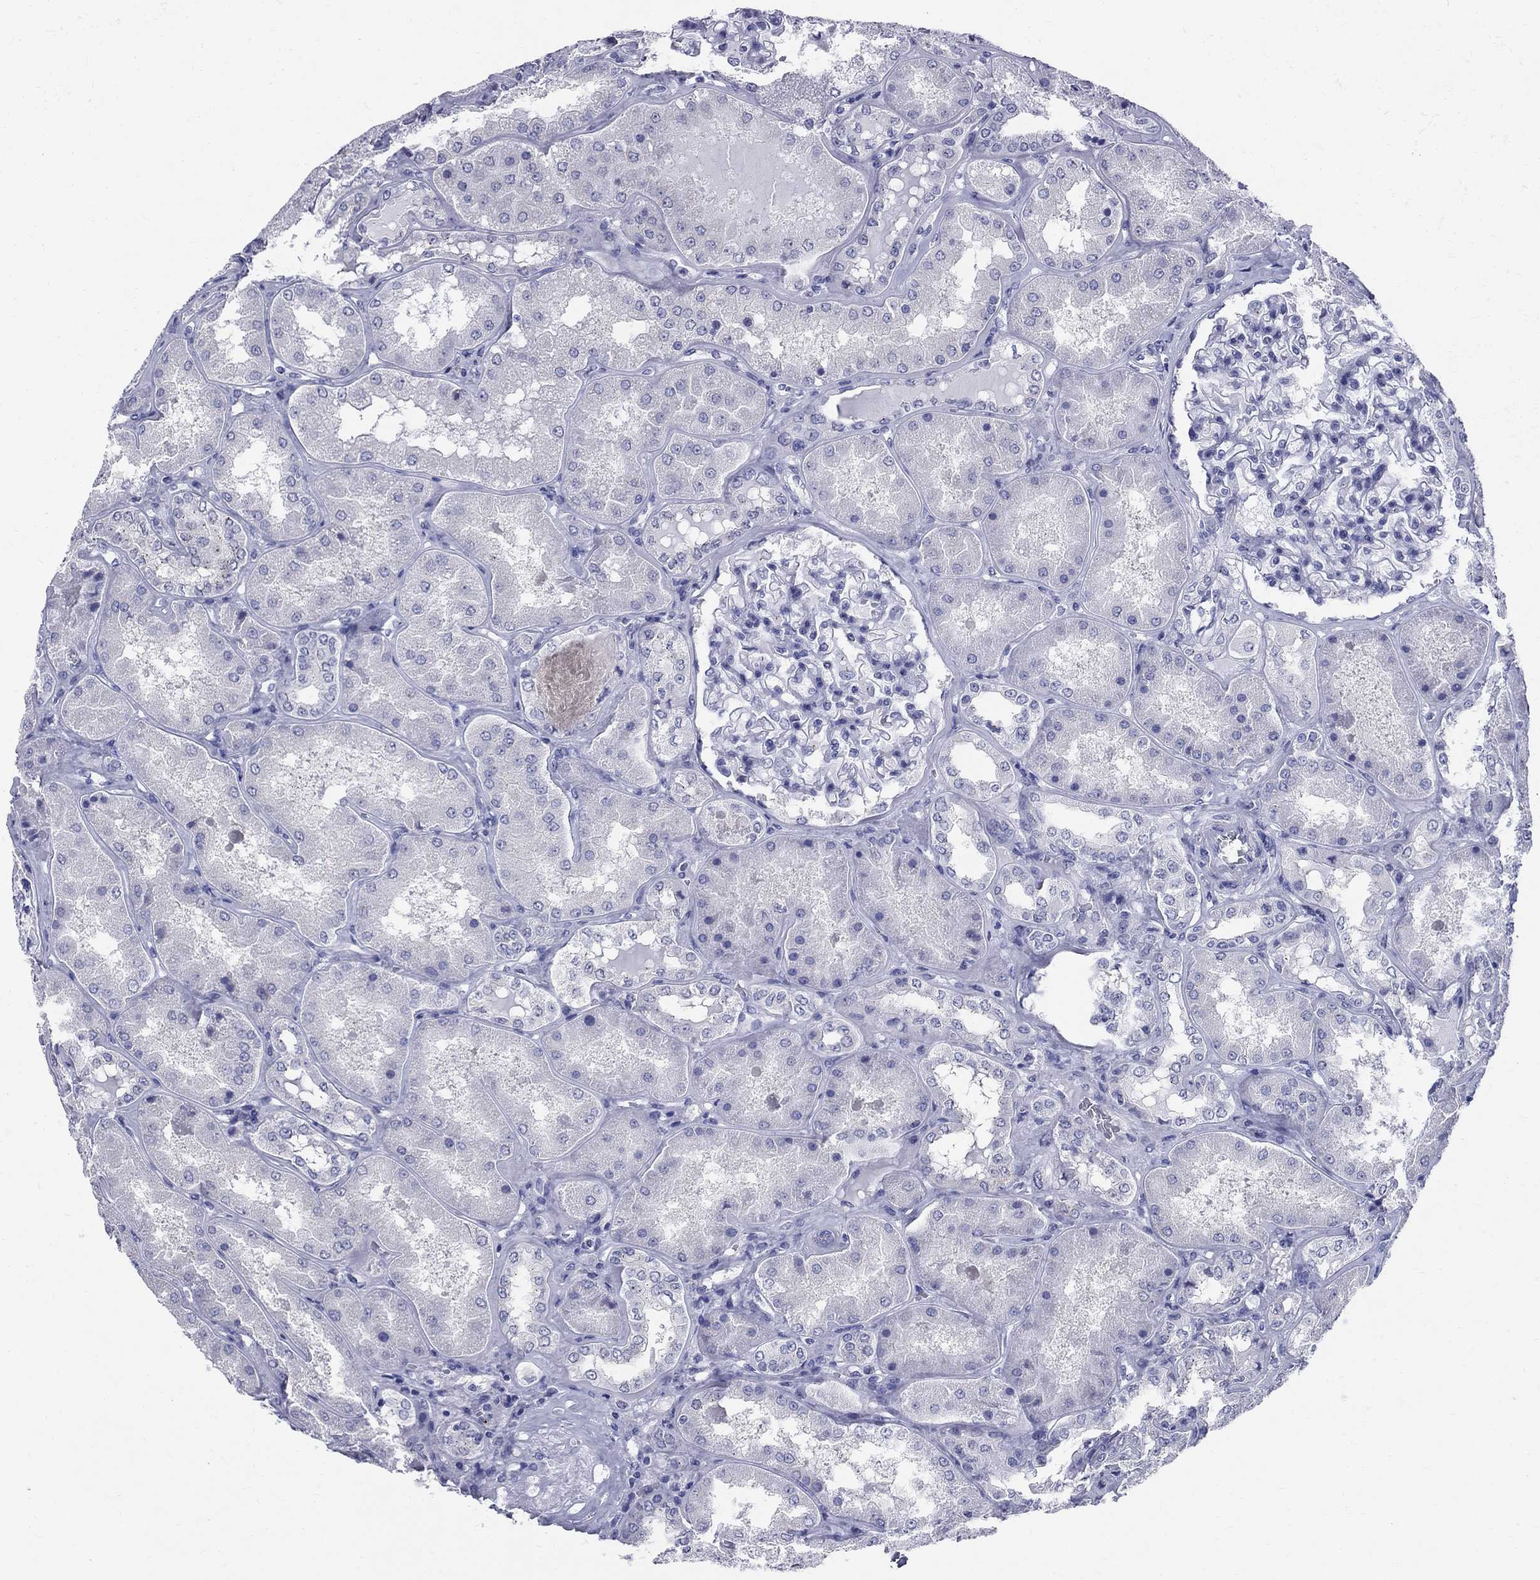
{"staining": {"intensity": "negative", "quantity": "none", "location": "none"}, "tissue": "kidney", "cell_type": "Cells in glomeruli", "image_type": "normal", "snomed": [{"axis": "morphology", "description": "Normal tissue, NOS"}, {"axis": "topography", "description": "Kidney"}], "caption": "A histopathology image of kidney stained for a protein demonstrates no brown staining in cells in glomeruli.", "gene": "CEP43", "patient": {"sex": "female", "age": 56}}